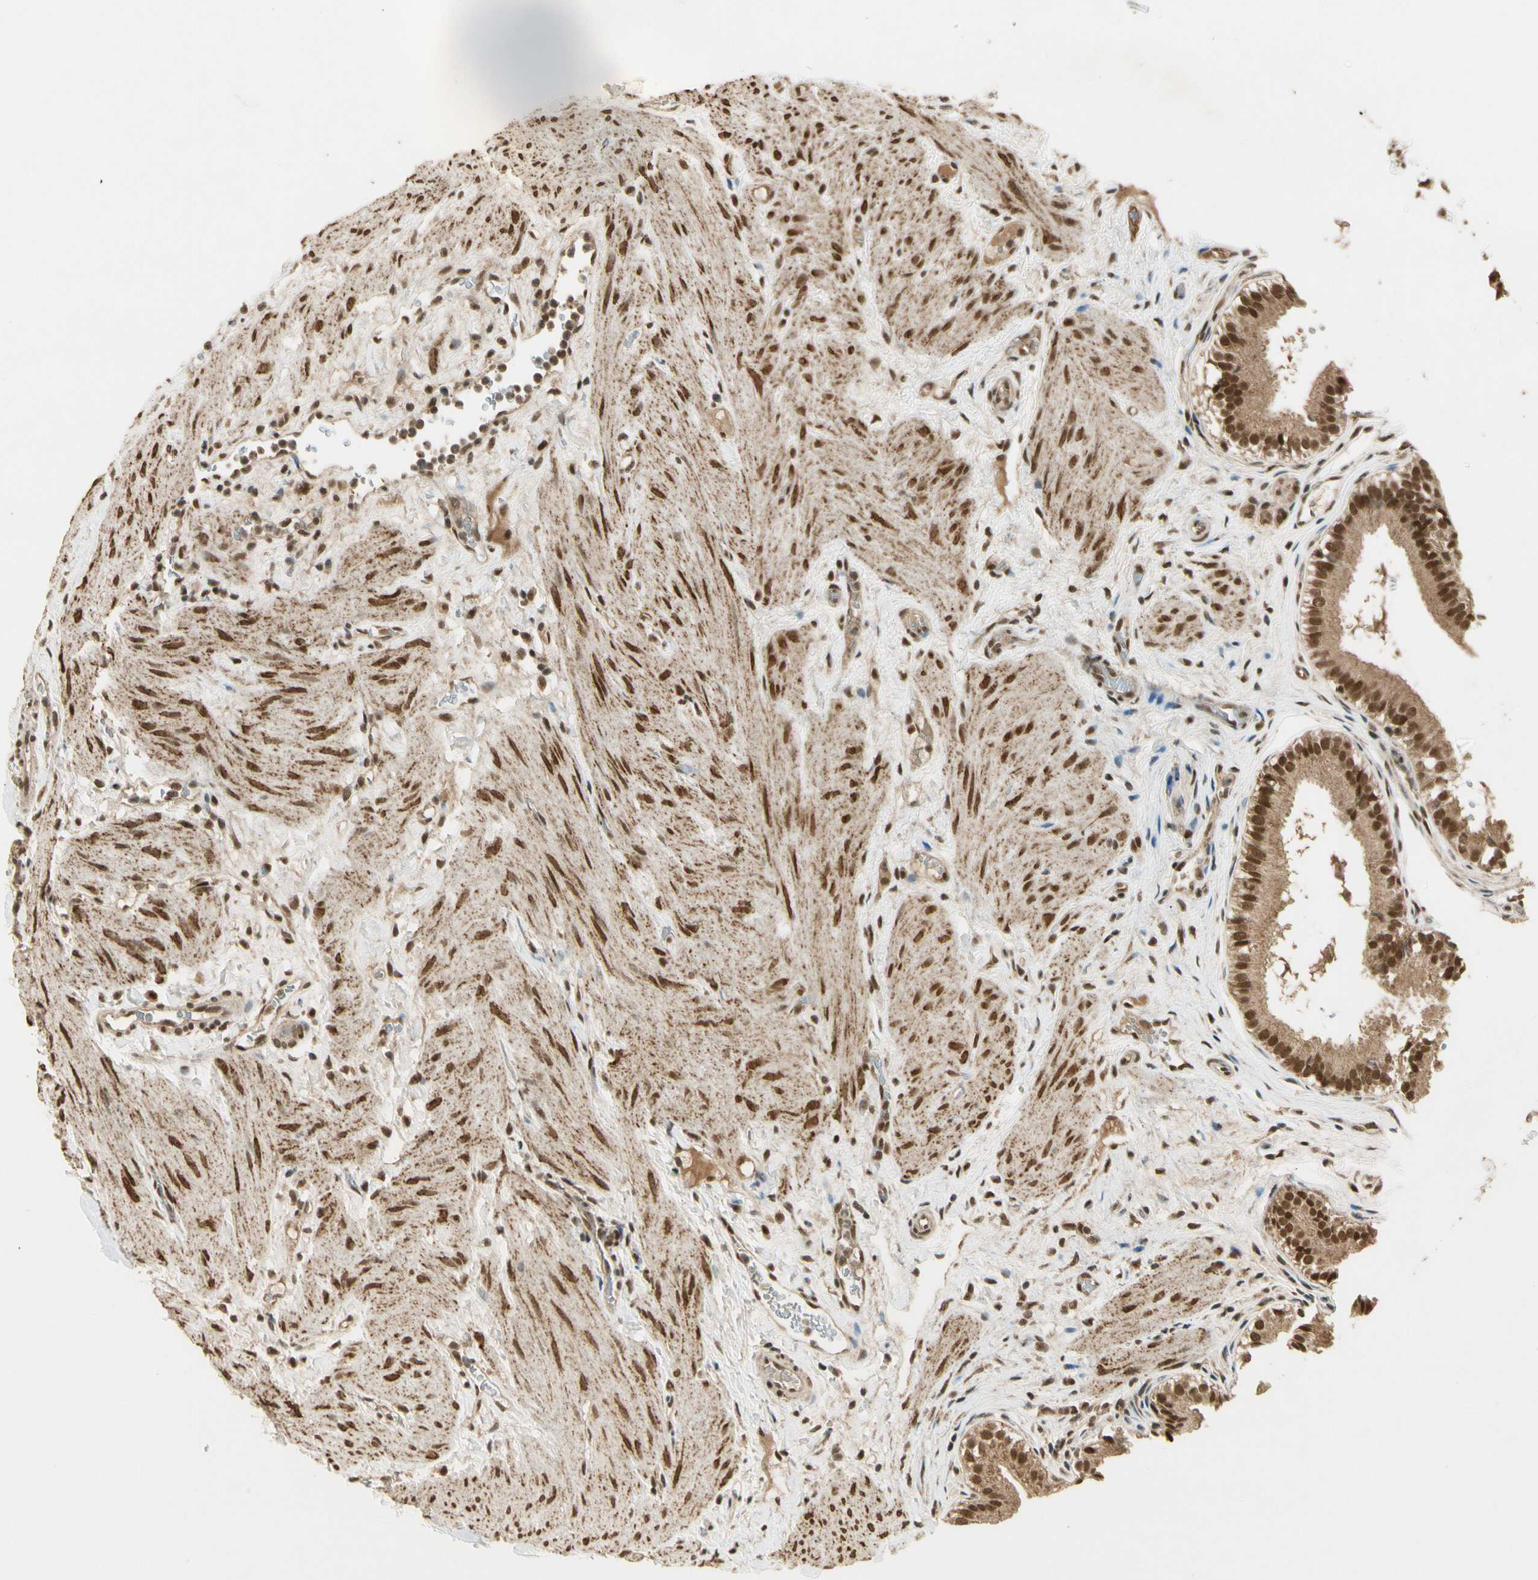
{"staining": {"intensity": "moderate", "quantity": ">75%", "location": "cytoplasmic/membranous,nuclear"}, "tissue": "gallbladder", "cell_type": "Glandular cells", "image_type": "normal", "snomed": [{"axis": "morphology", "description": "Normal tissue, NOS"}, {"axis": "topography", "description": "Gallbladder"}], "caption": "Moderate cytoplasmic/membranous,nuclear staining is seen in about >75% of glandular cells in normal gallbladder.", "gene": "ZNF135", "patient": {"sex": "female", "age": 26}}